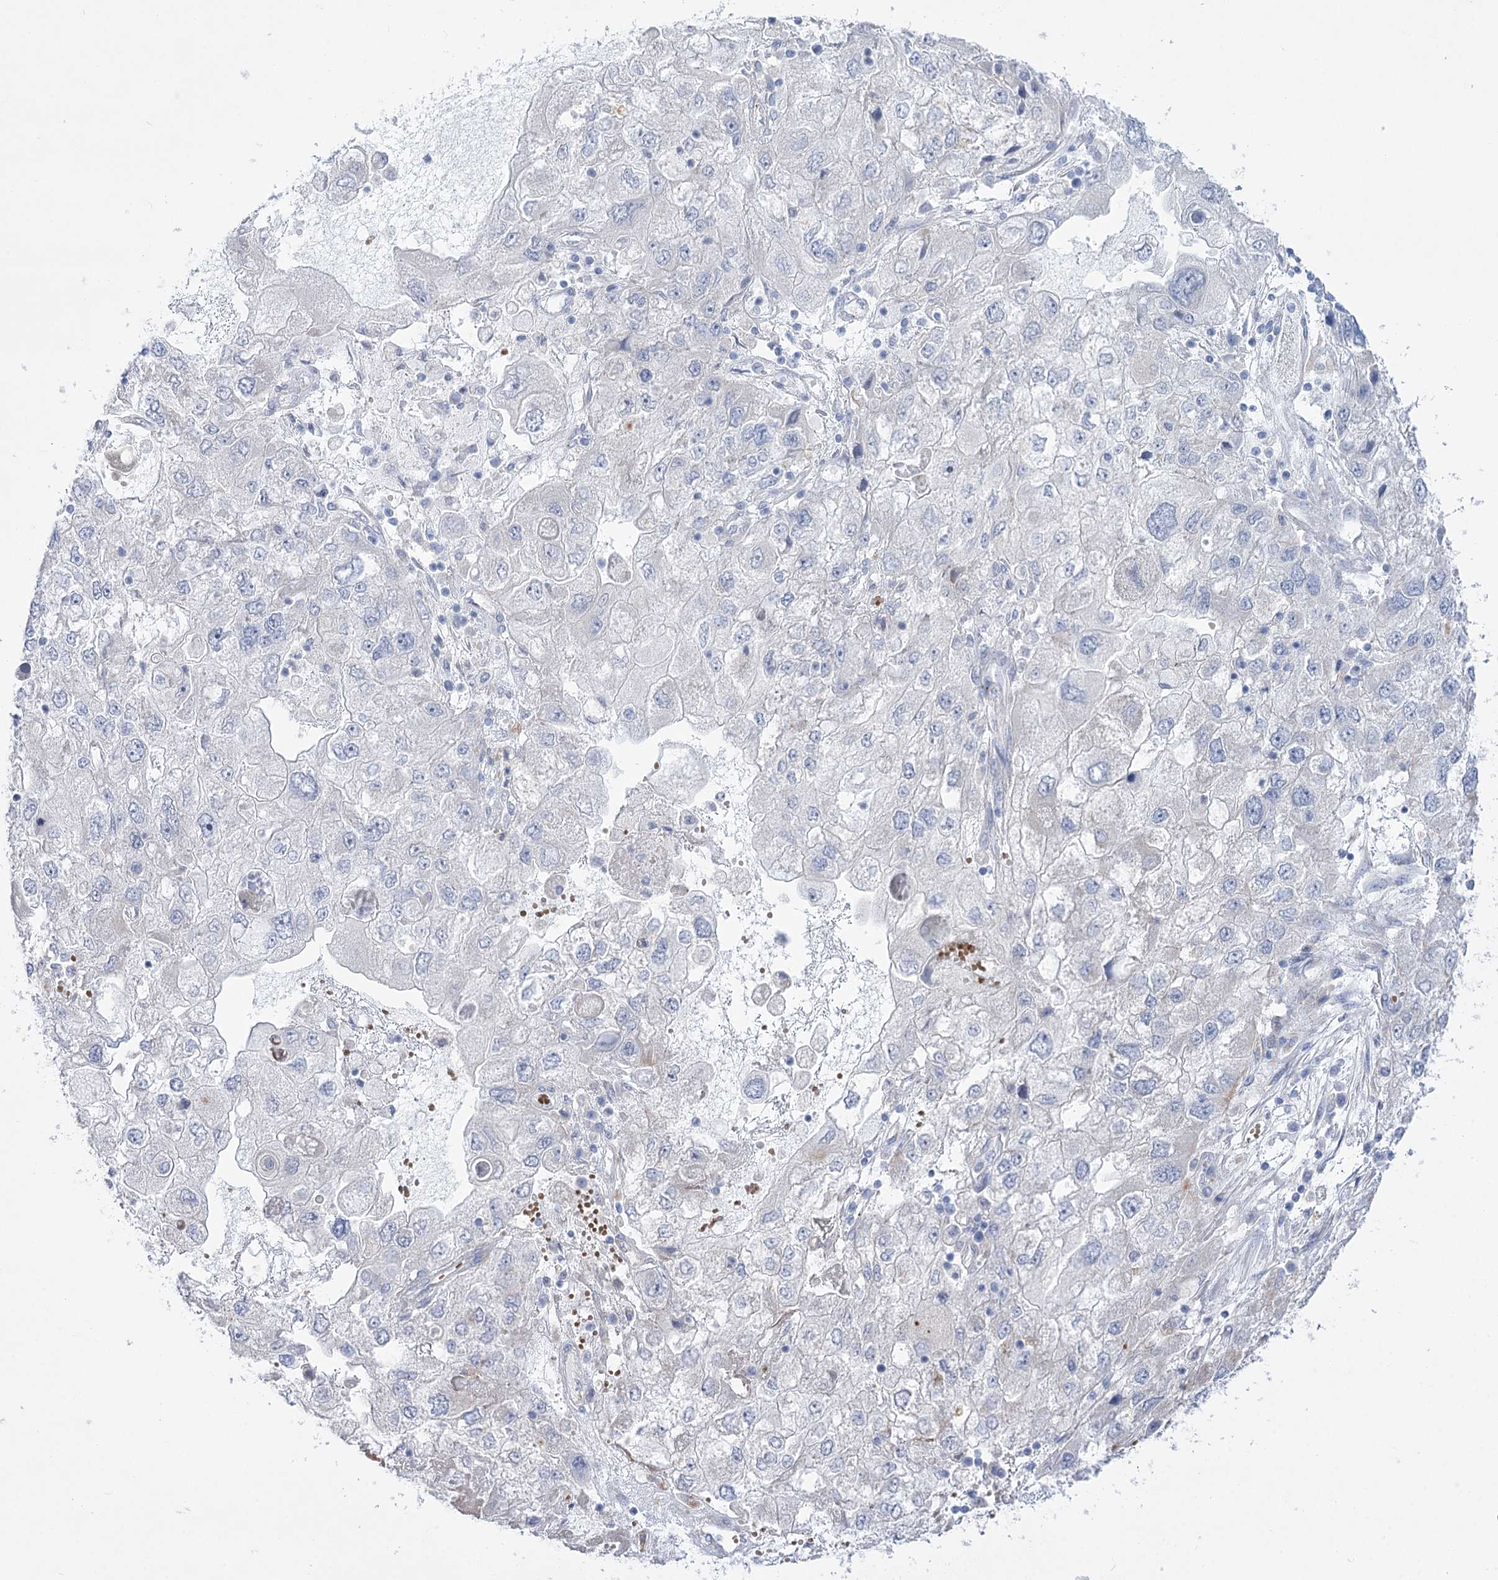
{"staining": {"intensity": "negative", "quantity": "none", "location": "none"}, "tissue": "endometrial cancer", "cell_type": "Tumor cells", "image_type": "cancer", "snomed": [{"axis": "morphology", "description": "Adenocarcinoma, NOS"}, {"axis": "topography", "description": "Endometrium"}], "caption": "Adenocarcinoma (endometrial) was stained to show a protein in brown. There is no significant staining in tumor cells.", "gene": "SIAE", "patient": {"sex": "female", "age": 49}}